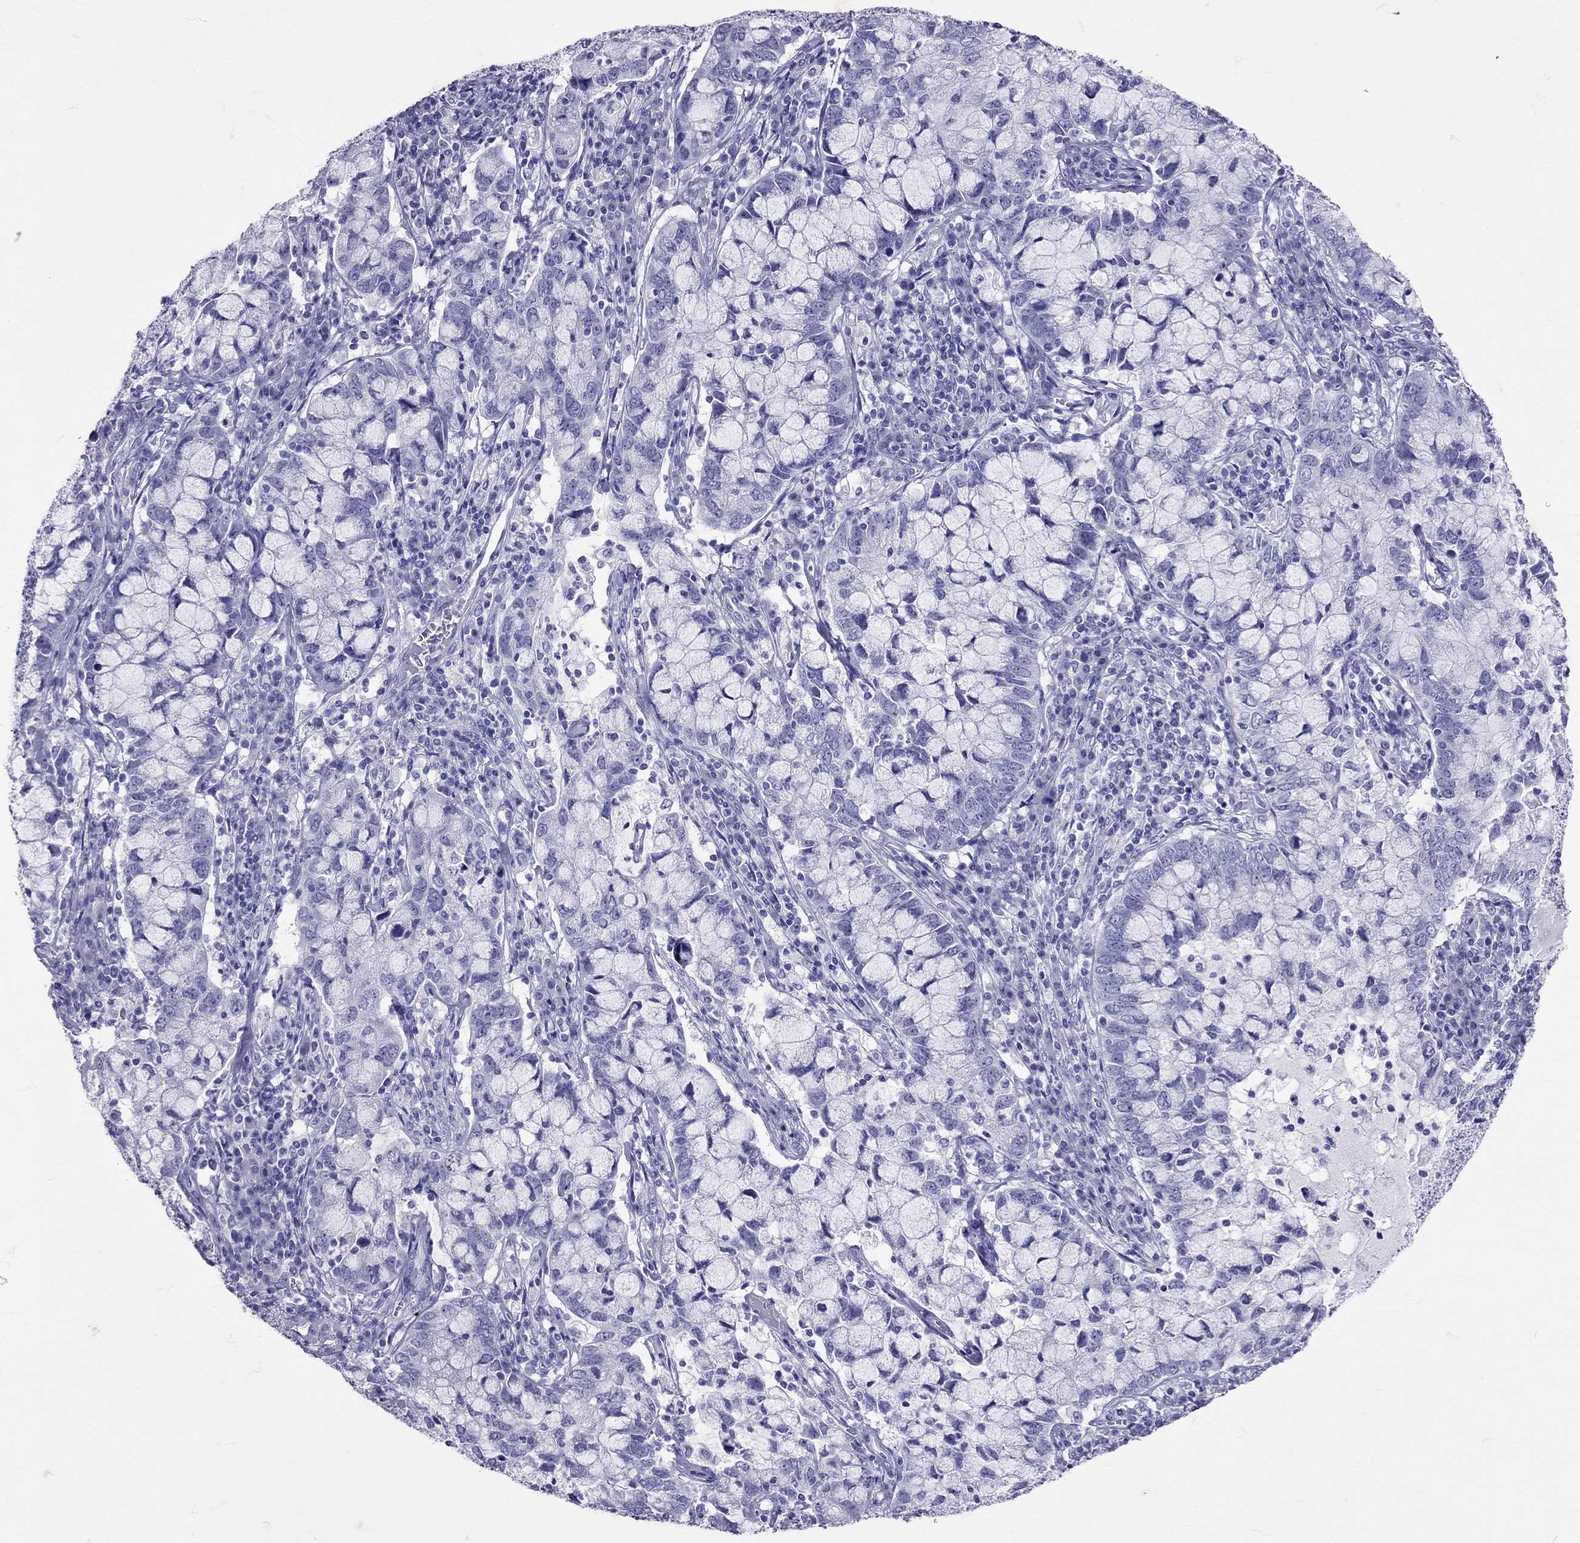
{"staining": {"intensity": "negative", "quantity": "none", "location": "none"}, "tissue": "cervical cancer", "cell_type": "Tumor cells", "image_type": "cancer", "snomed": [{"axis": "morphology", "description": "Adenocarcinoma, NOS"}, {"axis": "topography", "description": "Cervix"}], "caption": "Histopathology image shows no protein staining in tumor cells of cervical cancer tissue.", "gene": "AVP", "patient": {"sex": "female", "age": 40}}